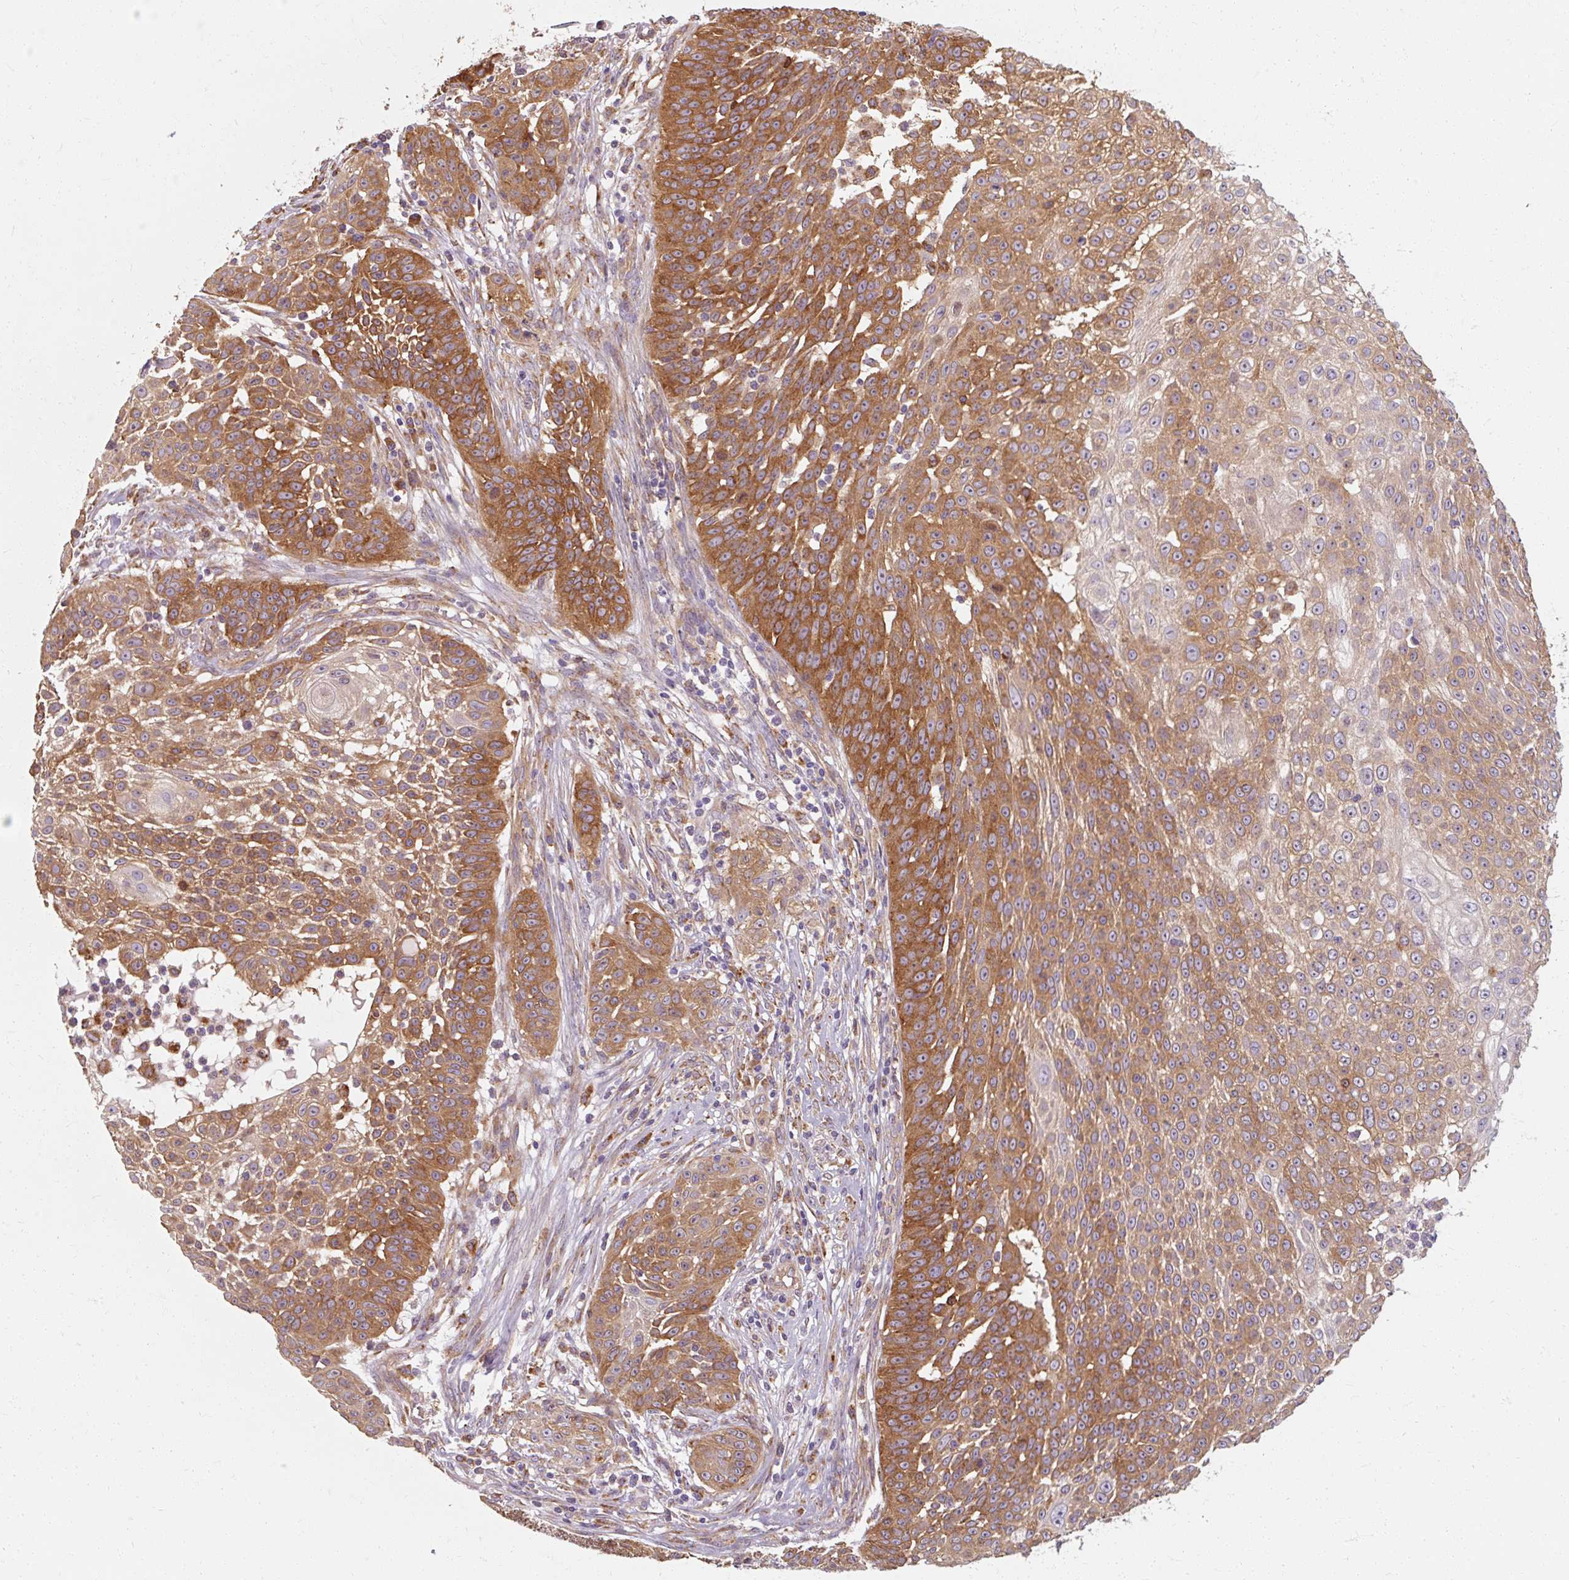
{"staining": {"intensity": "moderate", "quantity": ">75%", "location": "cytoplasmic/membranous"}, "tissue": "skin cancer", "cell_type": "Tumor cells", "image_type": "cancer", "snomed": [{"axis": "morphology", "description": "Squamous cell carcinoma, NOS"}, {"axis": "topography", "description": "Skin"}], "caption": "Protein staining shows moderate cytoplasmic/membranous expression in about >75% of tumor cells in squamous cell carcinoma (skin).", "gene": "TBC1D4", "patient": {"sex": "male", "age": 24}}